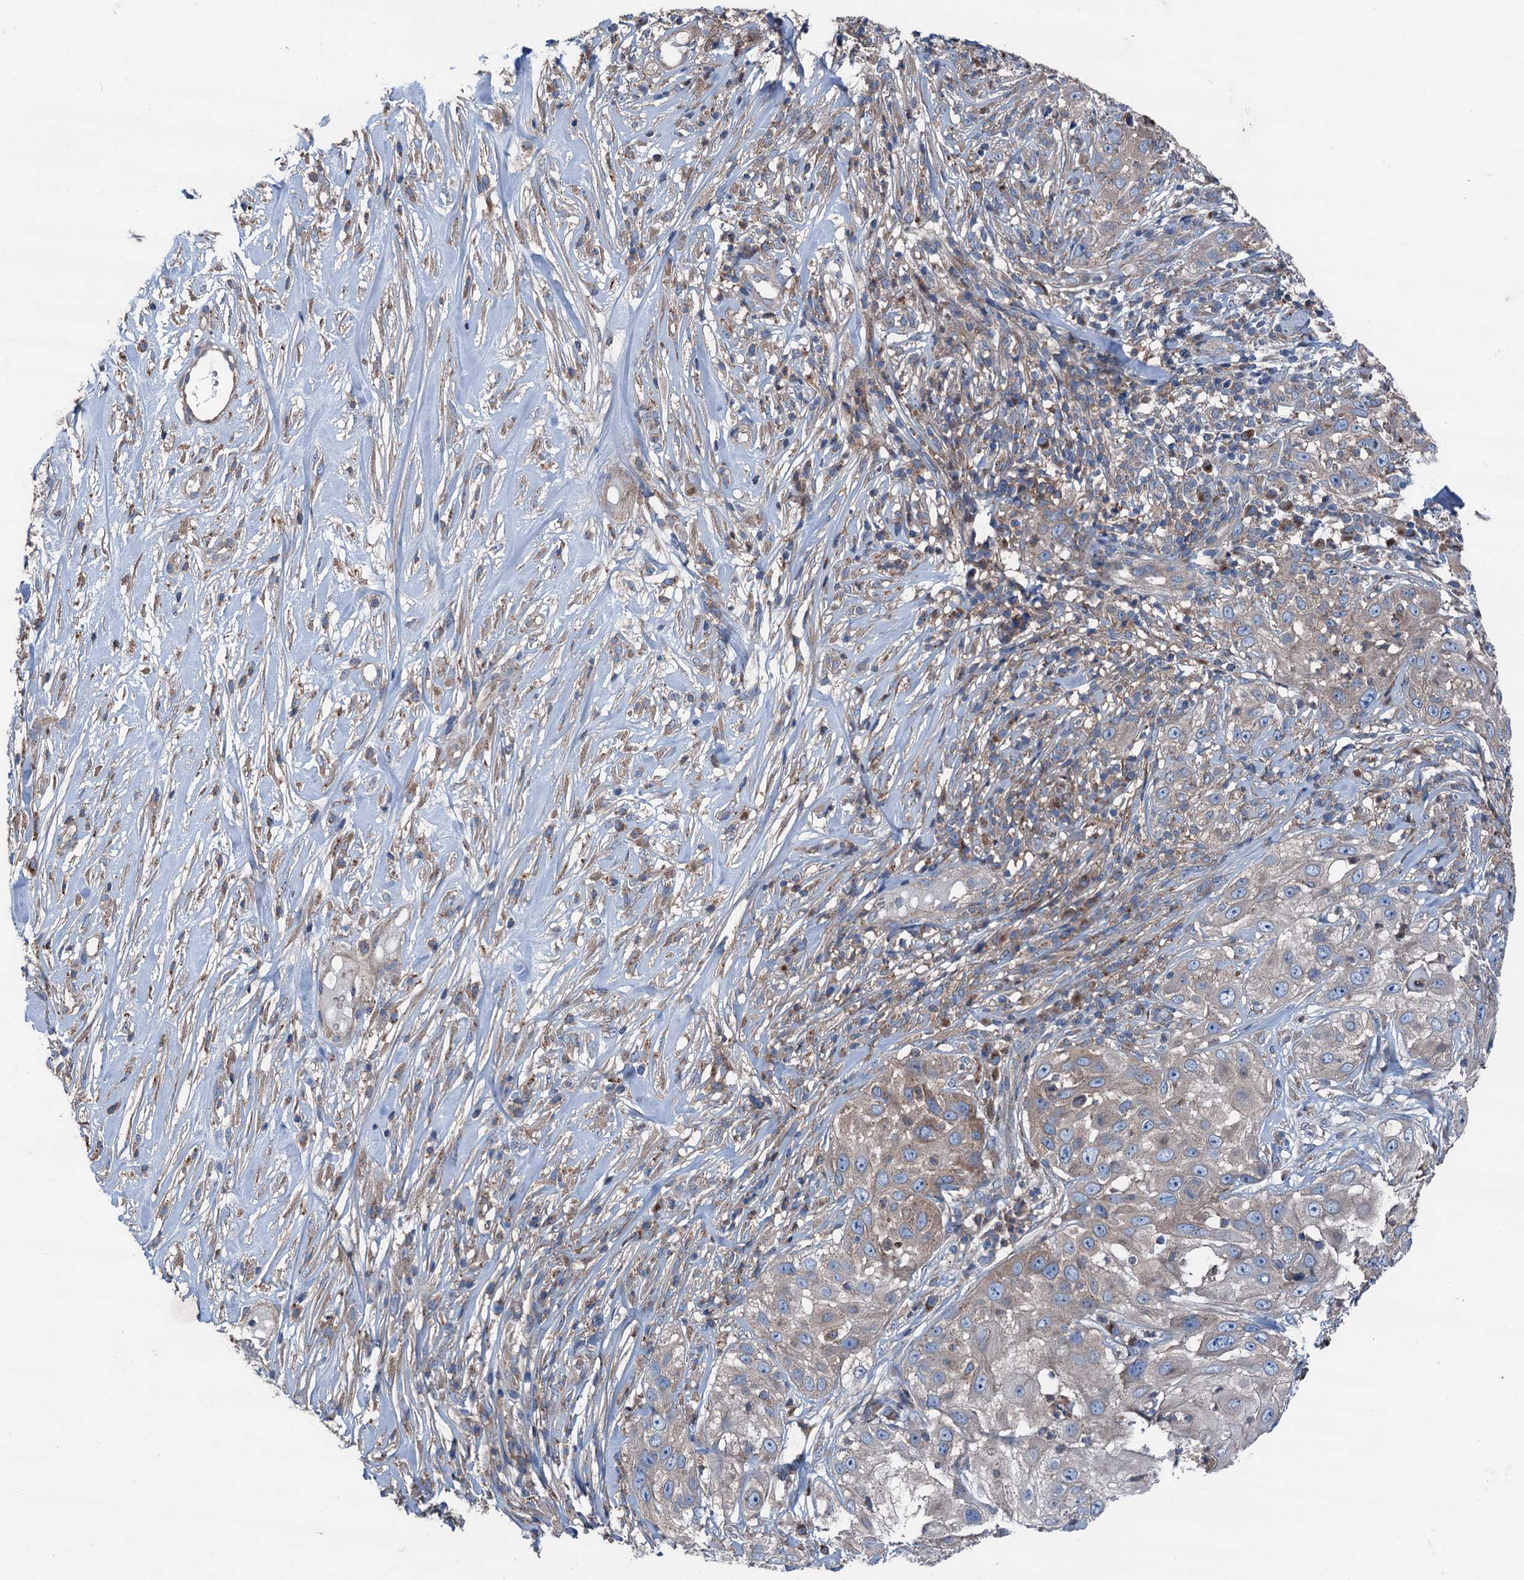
{"staining": {"intensity": "weak", "quantity": "25%-75%", "location": "cytoplasmic/membranous"}, "tissue": "skin cancer", "cell_type": "Tumor cells", "image_type": "cancer", "snomed": [{"axis": "morphology", "description": "Squamous cell carcinoma, NOS"}, {"axis": "topography", "description": "Skin"}], "caption": "A photomicrograph of human skin cancer (squamous cell carcinoma) stained for a protein demonstrates weak cytoplasmic/membranous brown staining in tumor cells. The staining was performed using DAB to visualize the protein expression in brown, while the nuclei were stained in blue with hematoxylin (Magnification: 20x).", "gene": "RUFY1", "patient": {"sex": "female", "age": 44}}